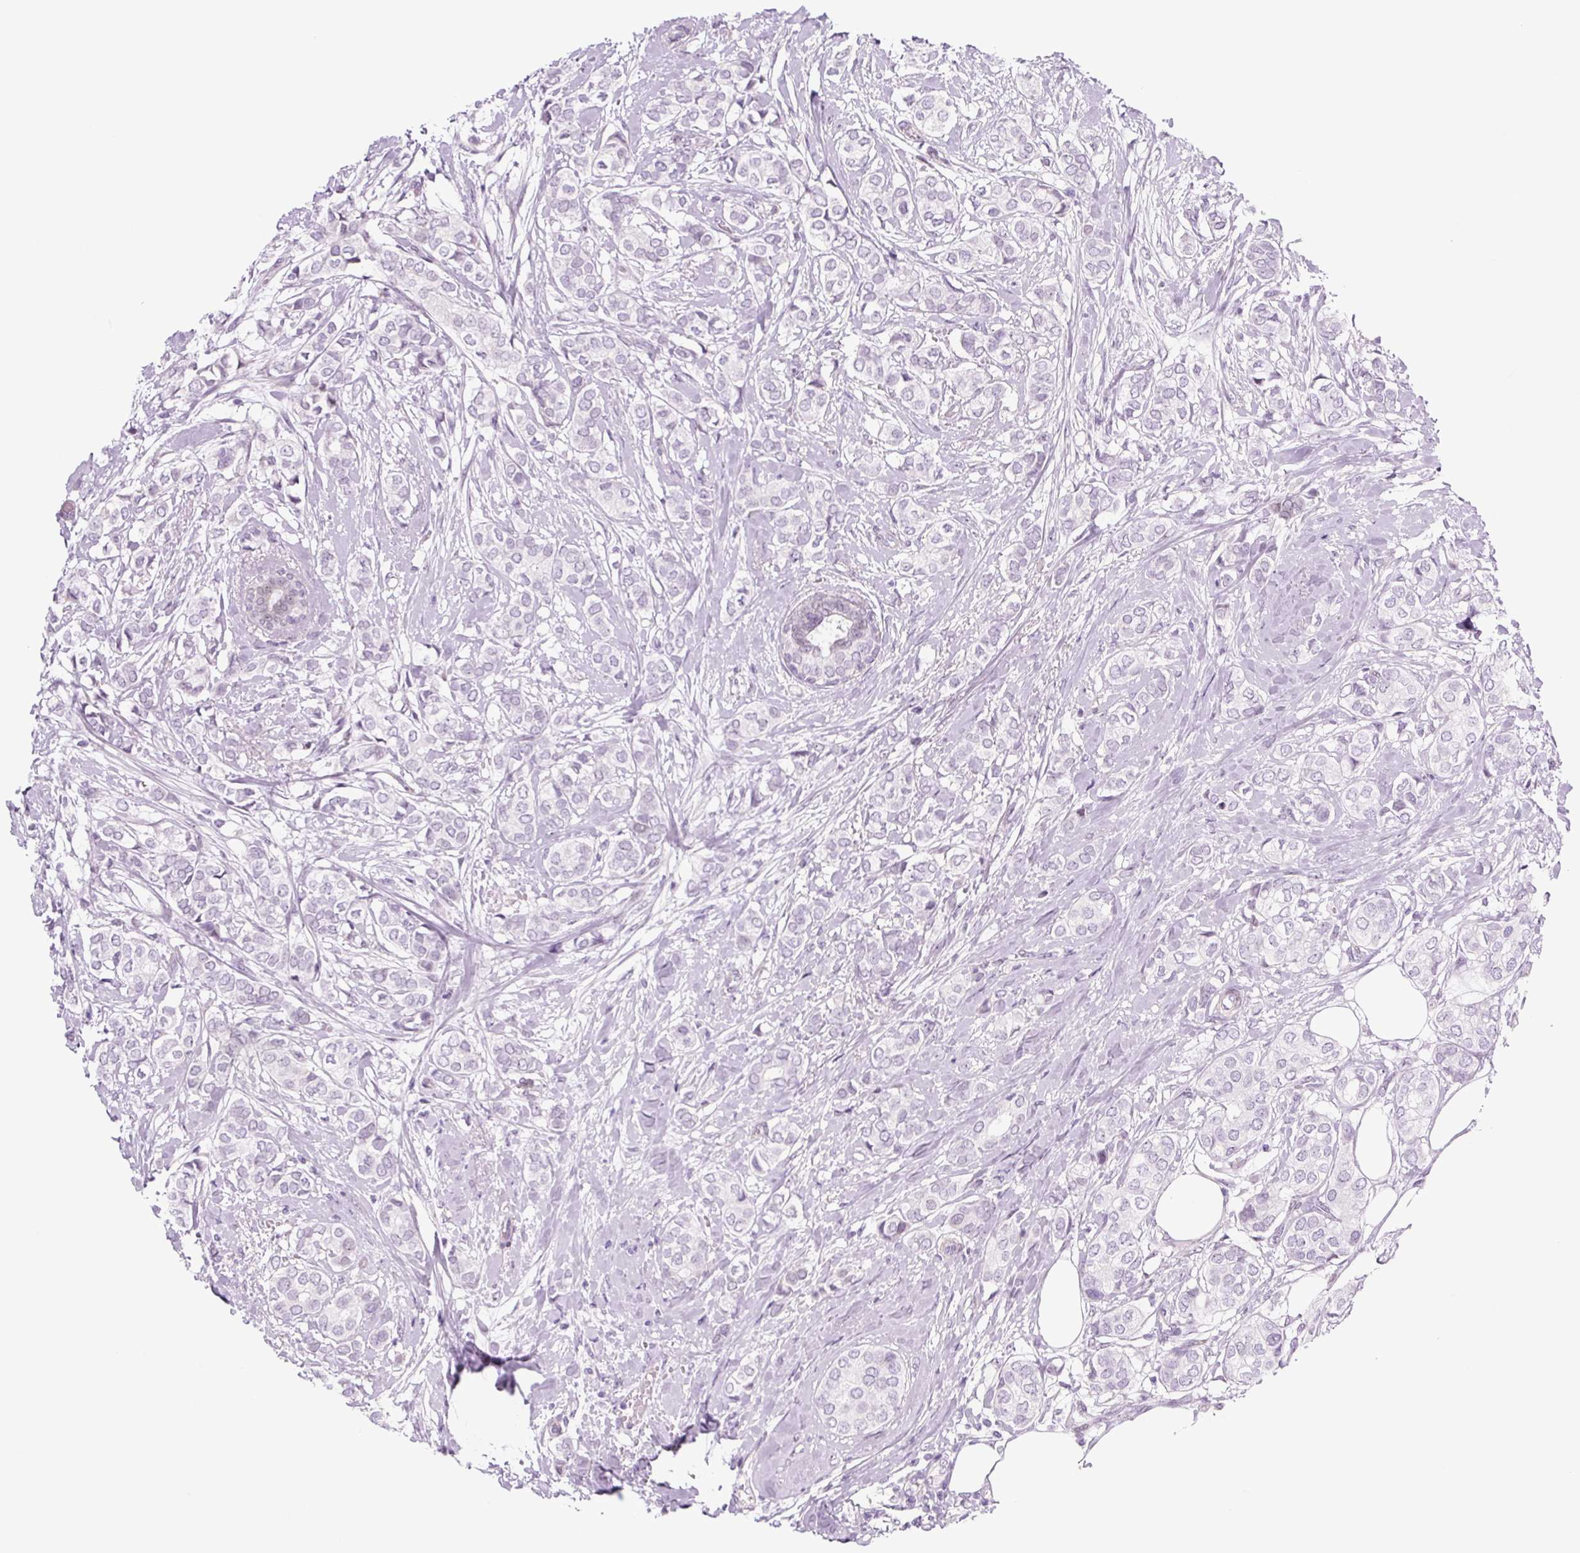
{"staining": {"intensity": "negative", "quantity": "none", "location": "none"}, "tissue": "breast cancer", "cell_type": "Tumor cells", "image_type": "cancer", "snomed": [{"axis": "morphology", "description": "Duct carcinoma"}, {"axis": "topography", "description": "Breast"}], "caption": "A high-resolution micrograph shows immunohistochemistry (IHC) staining of breast cancer (invasive ductal carcinoma), which reveals no significant staining in tumor cells.", "gene": "RRS1", "patient": {"sex": "female", "age": 73}}